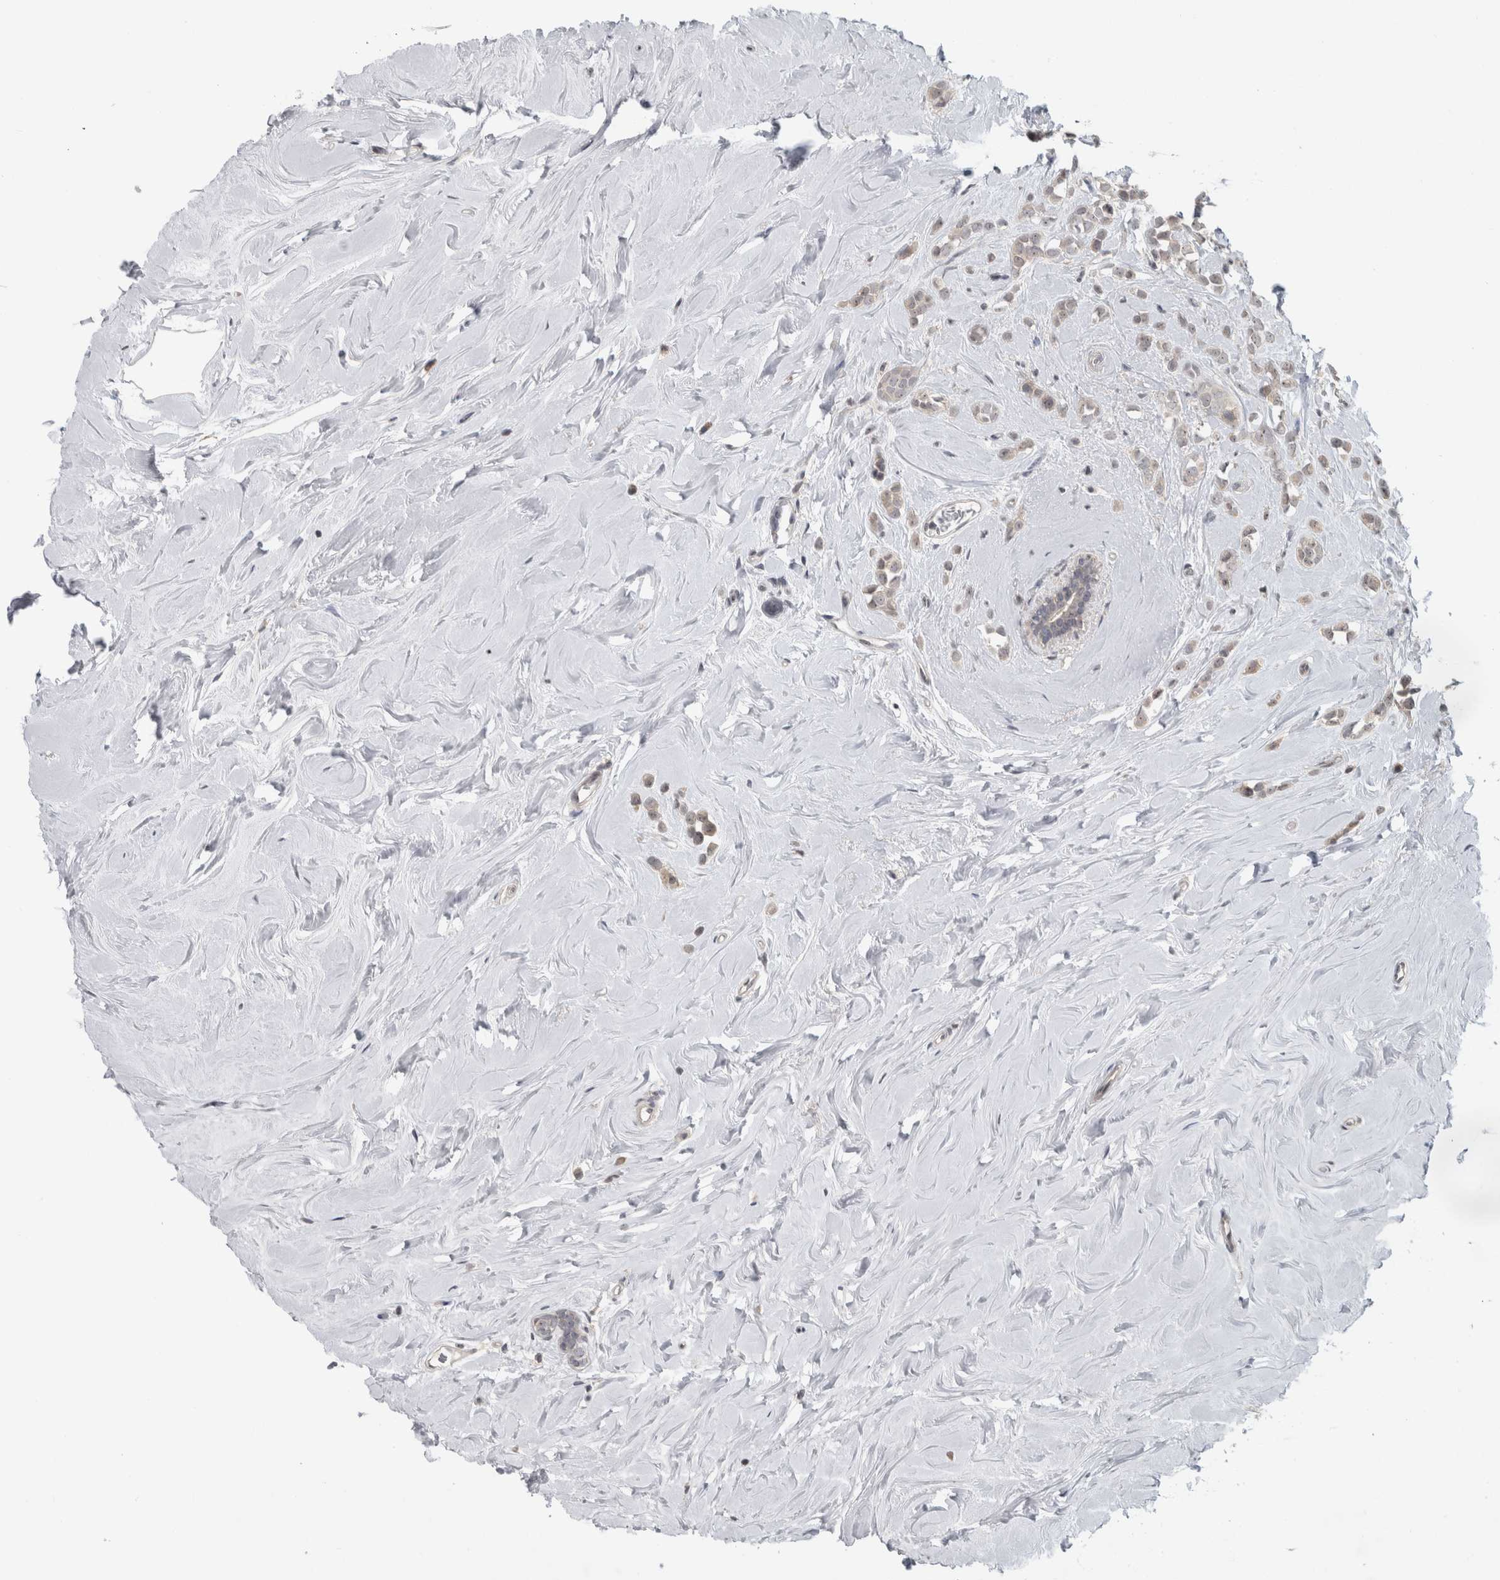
{"staining": {"intensity": "weak", "quantity": ">75%", "location": "cytoplasmic/membranous,nuclear"}, "tissue": "breast cancer", "cell_type": "Tumor cells", "image_type": "cancer", "snomed": [{"axis": "morphology", "description": "Lobular carcinoma"}, {"axis": "topography", "description": "Breast"}], "caption": "A brown stain shows weak cytoplasmic/membranous and nuclear expression of a protein in human lobular carcinoma (breast) tumor cells.", "gene": "RBM28", "patient": {"sex": "female", "age": 47}}